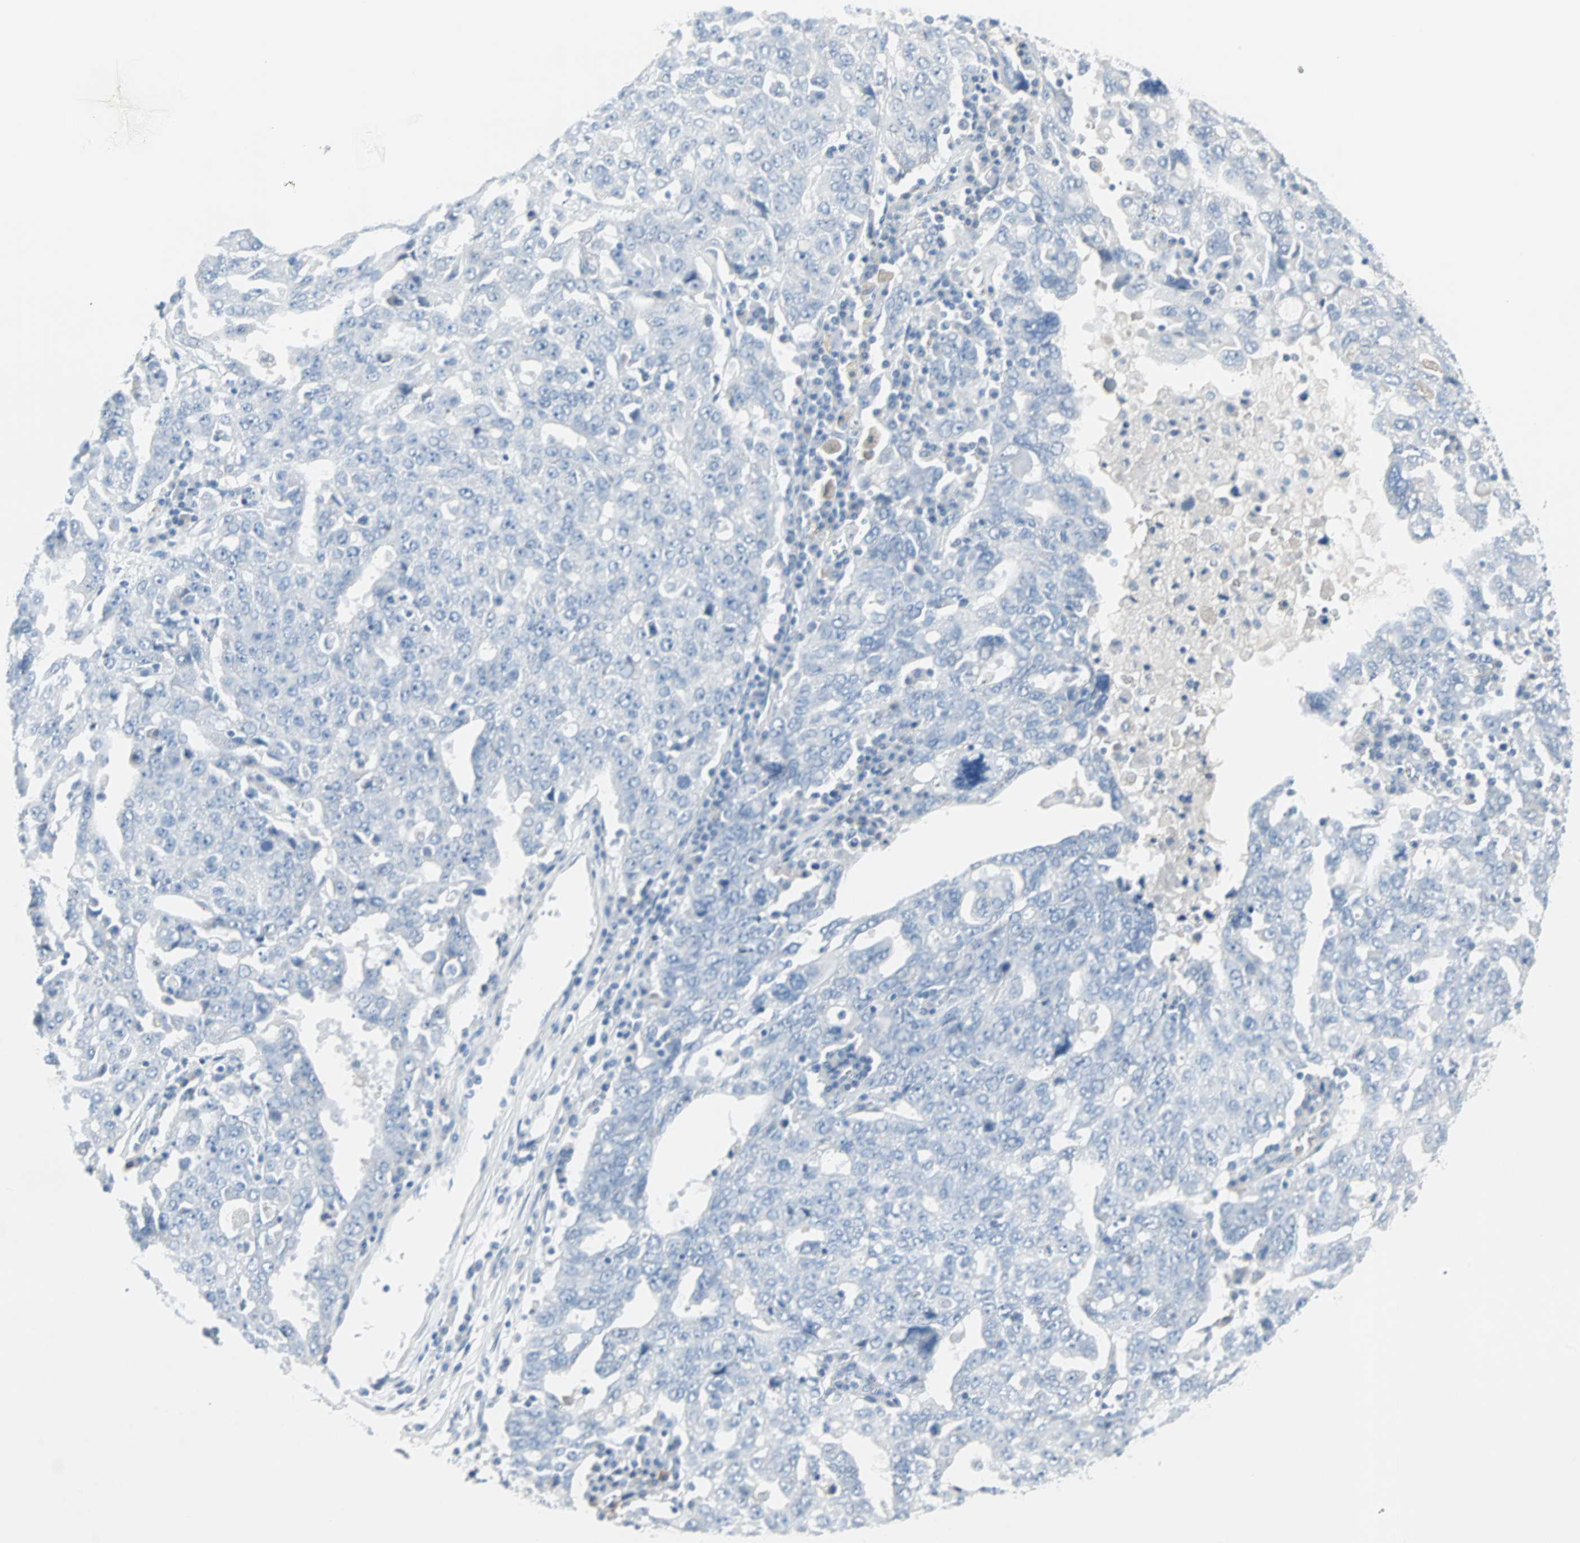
{"staining": {"intensity": "negative", "quantity": "none", "location": "none"}, "tissue": "ovarian cancer", "cell_type": "Tumor cells", "image_type": "cancer", "snomed": [{"axis": "morphology", "description": "Carcinoma, endometroid"}, {"axis": "topography", "description": "Ovary"}], "caption": "This histopathology image is of ovarian cancer stained with immunohistochemistry (IHC) to label a protein in brown with the nuclei are counter-stained blue. There is no positivity in tumor cells.", "gene": "STX1A", "patient": {"sex": "female", "age": 62}}